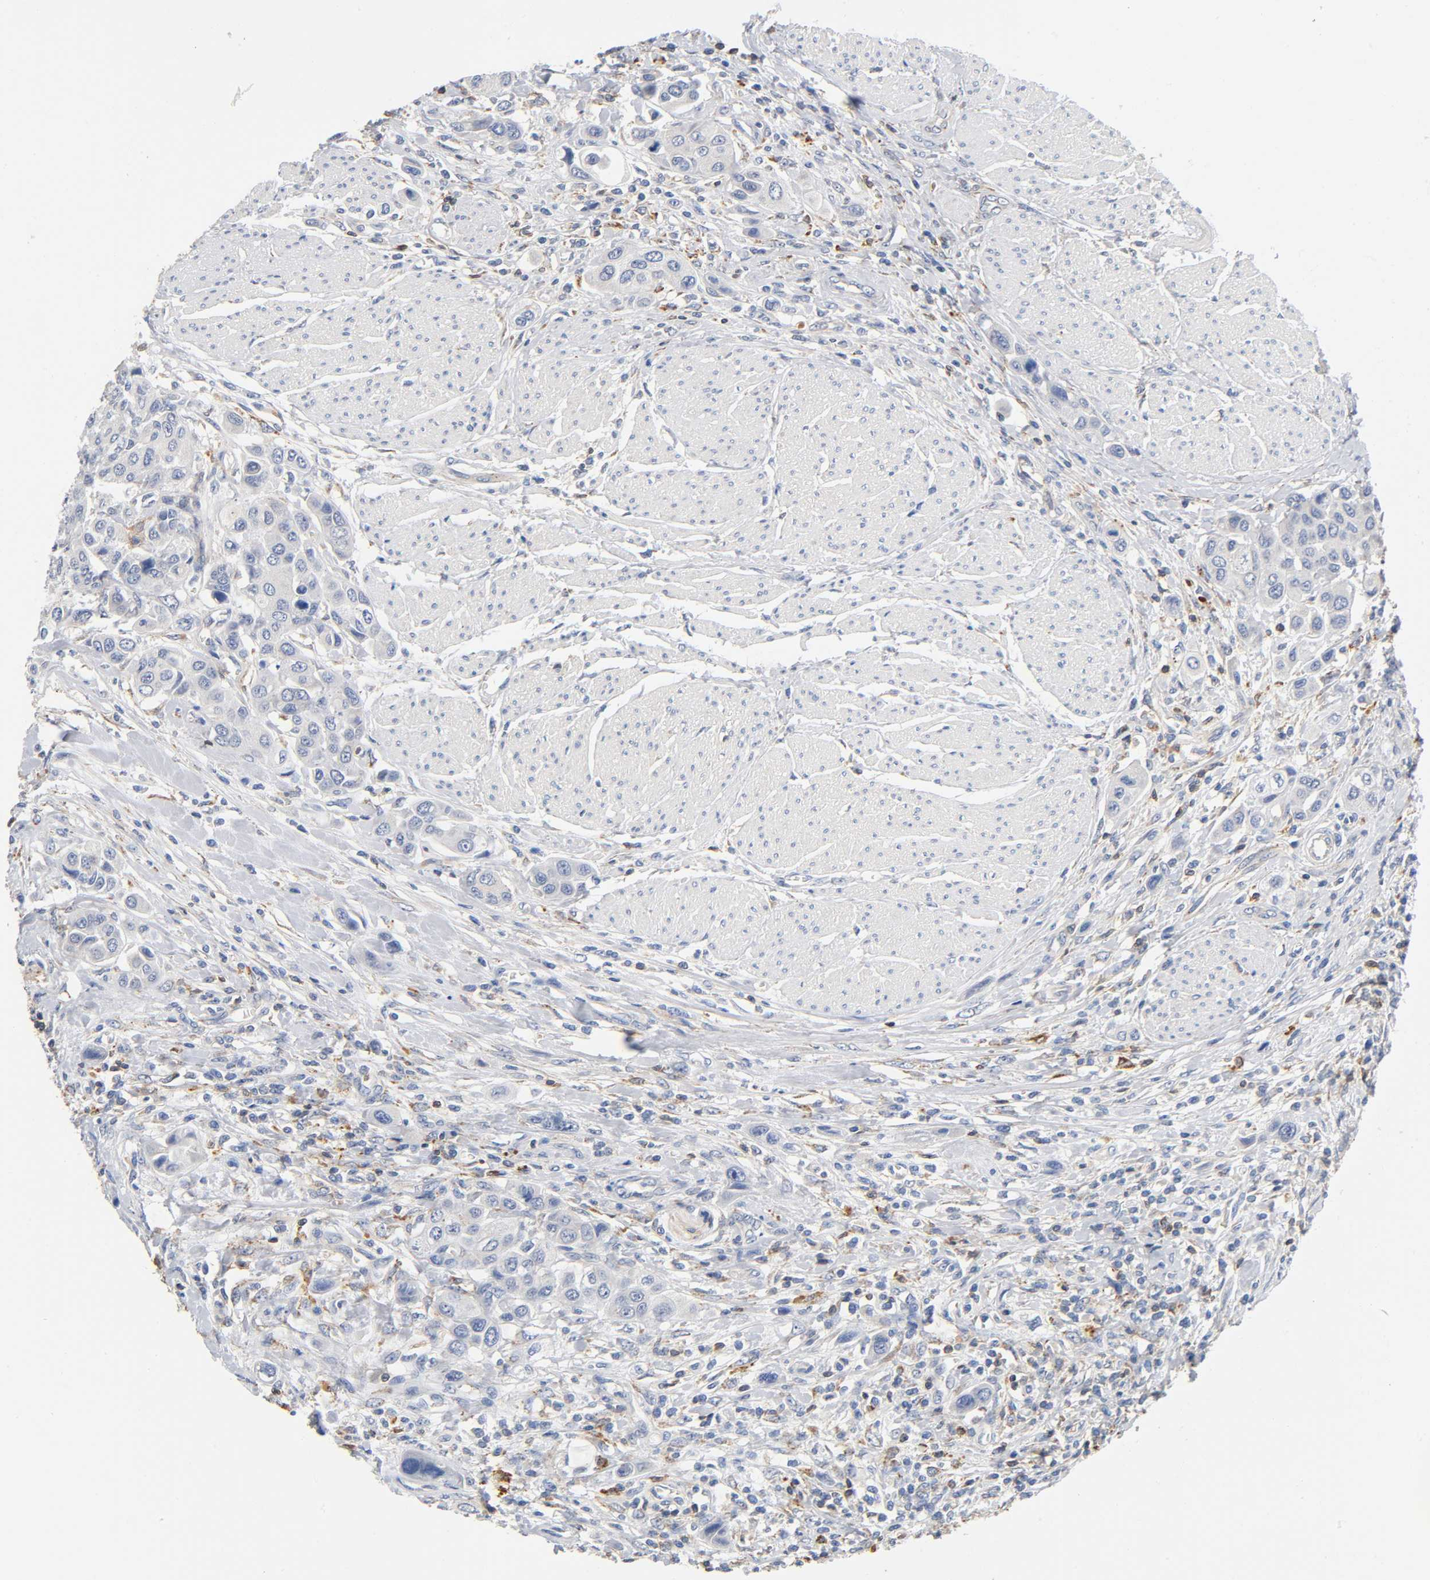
{"staining": {"intensity": "negative", "quantity": "none", "location": "none"}, "tissue": "urothelial cancer", "cell_type": "Tumor cells", "image_type": "cancer", "snomed": [{"axis": "morphology", "description": "Urothelial carcinoma, High grade"}, {"axis": "topography", "description": "Urinary bladder"}], "caption": "This is an immunohistochemistry histopathology image of human urothelial carcinoma (high-grade). There is no staining in tumor cells.", "gene": "UCKL1", "patient": {"sex": "male", "age": 50}}